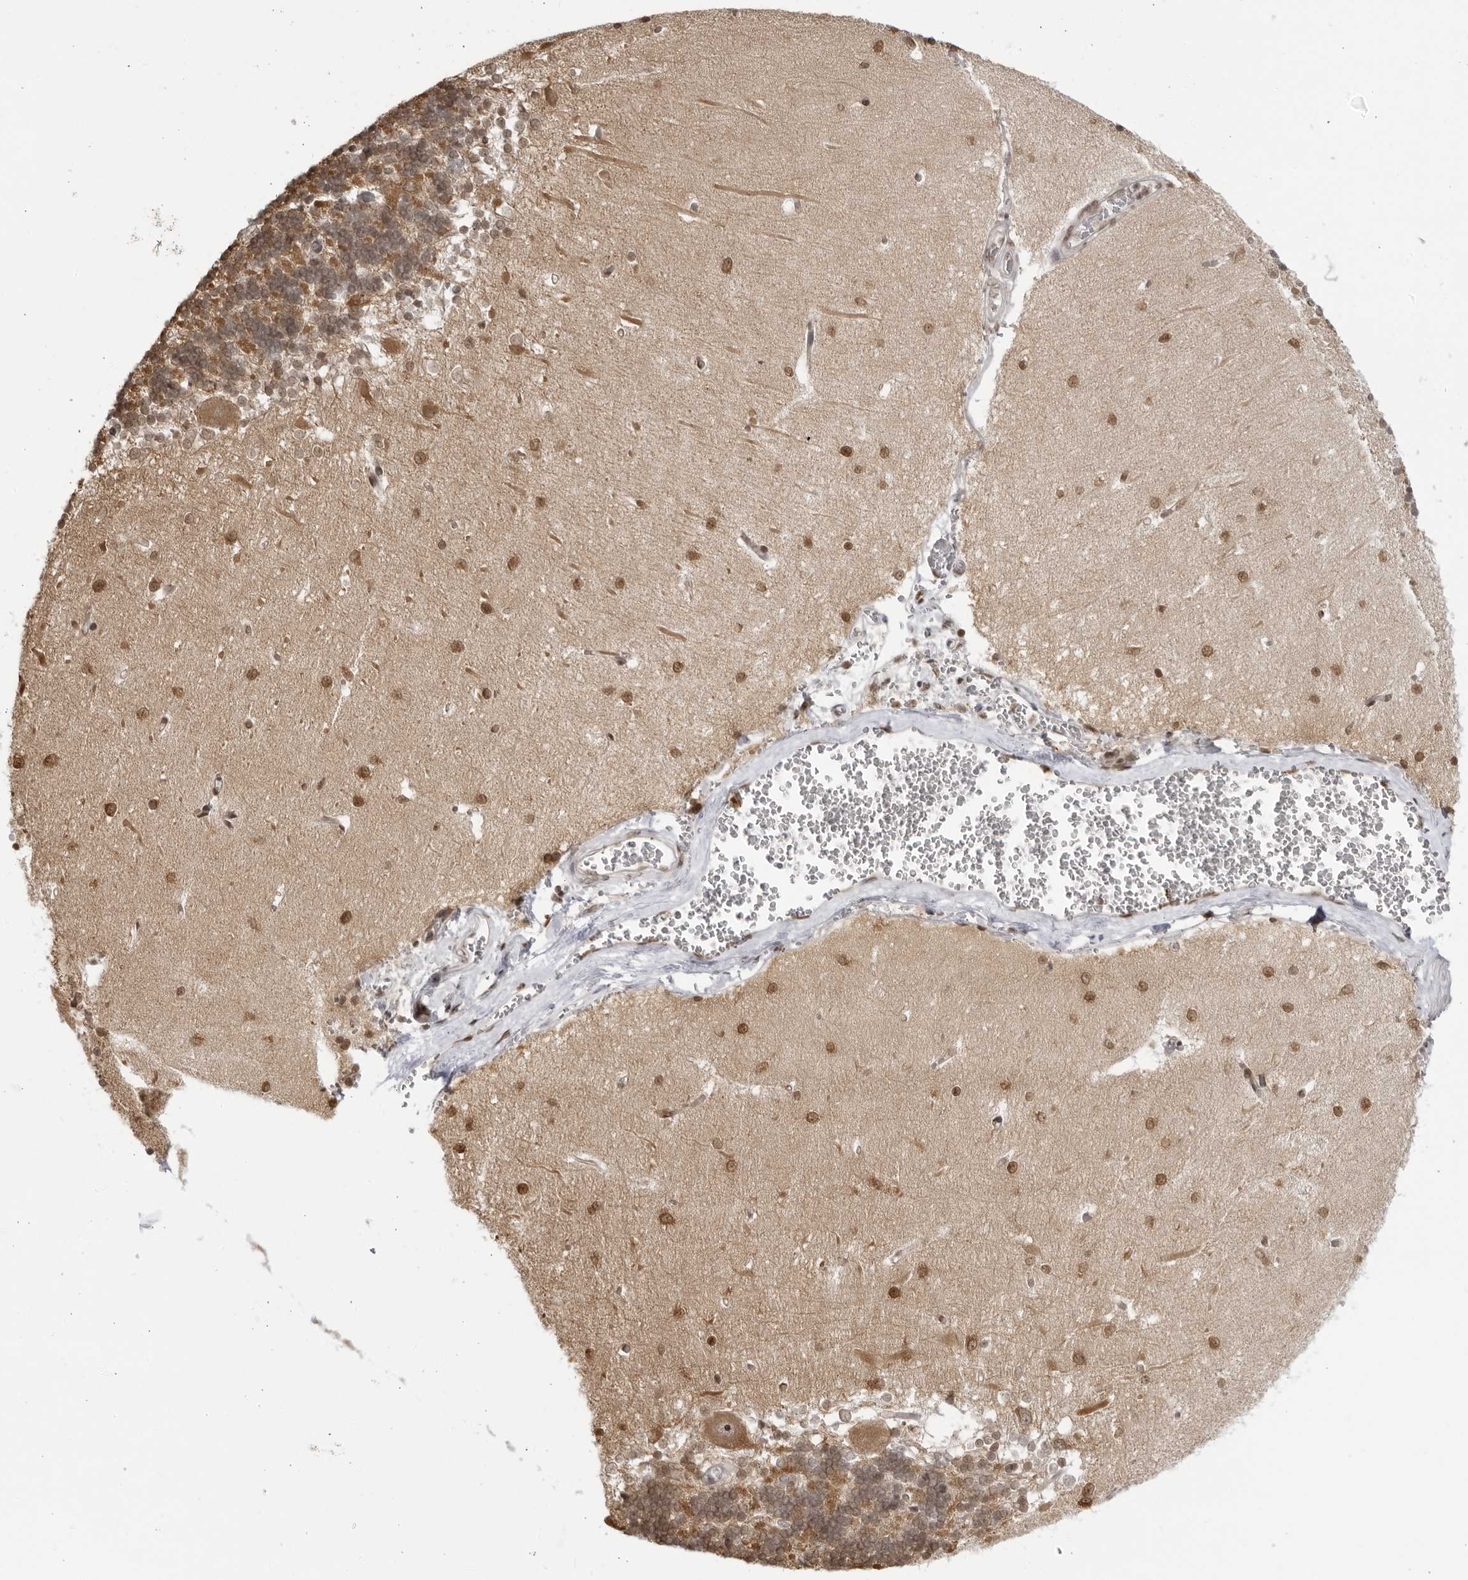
{"staining": {"intensity": "weak", "quantity": "25%-75%", "location": "cytoplasmic/membranous,nuclear"}, "tissue": "cerebellum", "cell_type": "Cells in granular layer", "image_type": "normal", "snomed": [{"axis": "morphology", "description": "Normal tissue, NOS"}, {"axis": "topography", "description": "Cerebellum"}], "caption": "Immunohistochemistry (DAB) staining of unremarkable human cerebellum exhibits weak cytoplasmic/membranous,nuclear protein staining in approximately 25%-75% of cells in granular layer.", "gene": "RASGEF1C", "patient": {"sex": "male", "age": 37}}